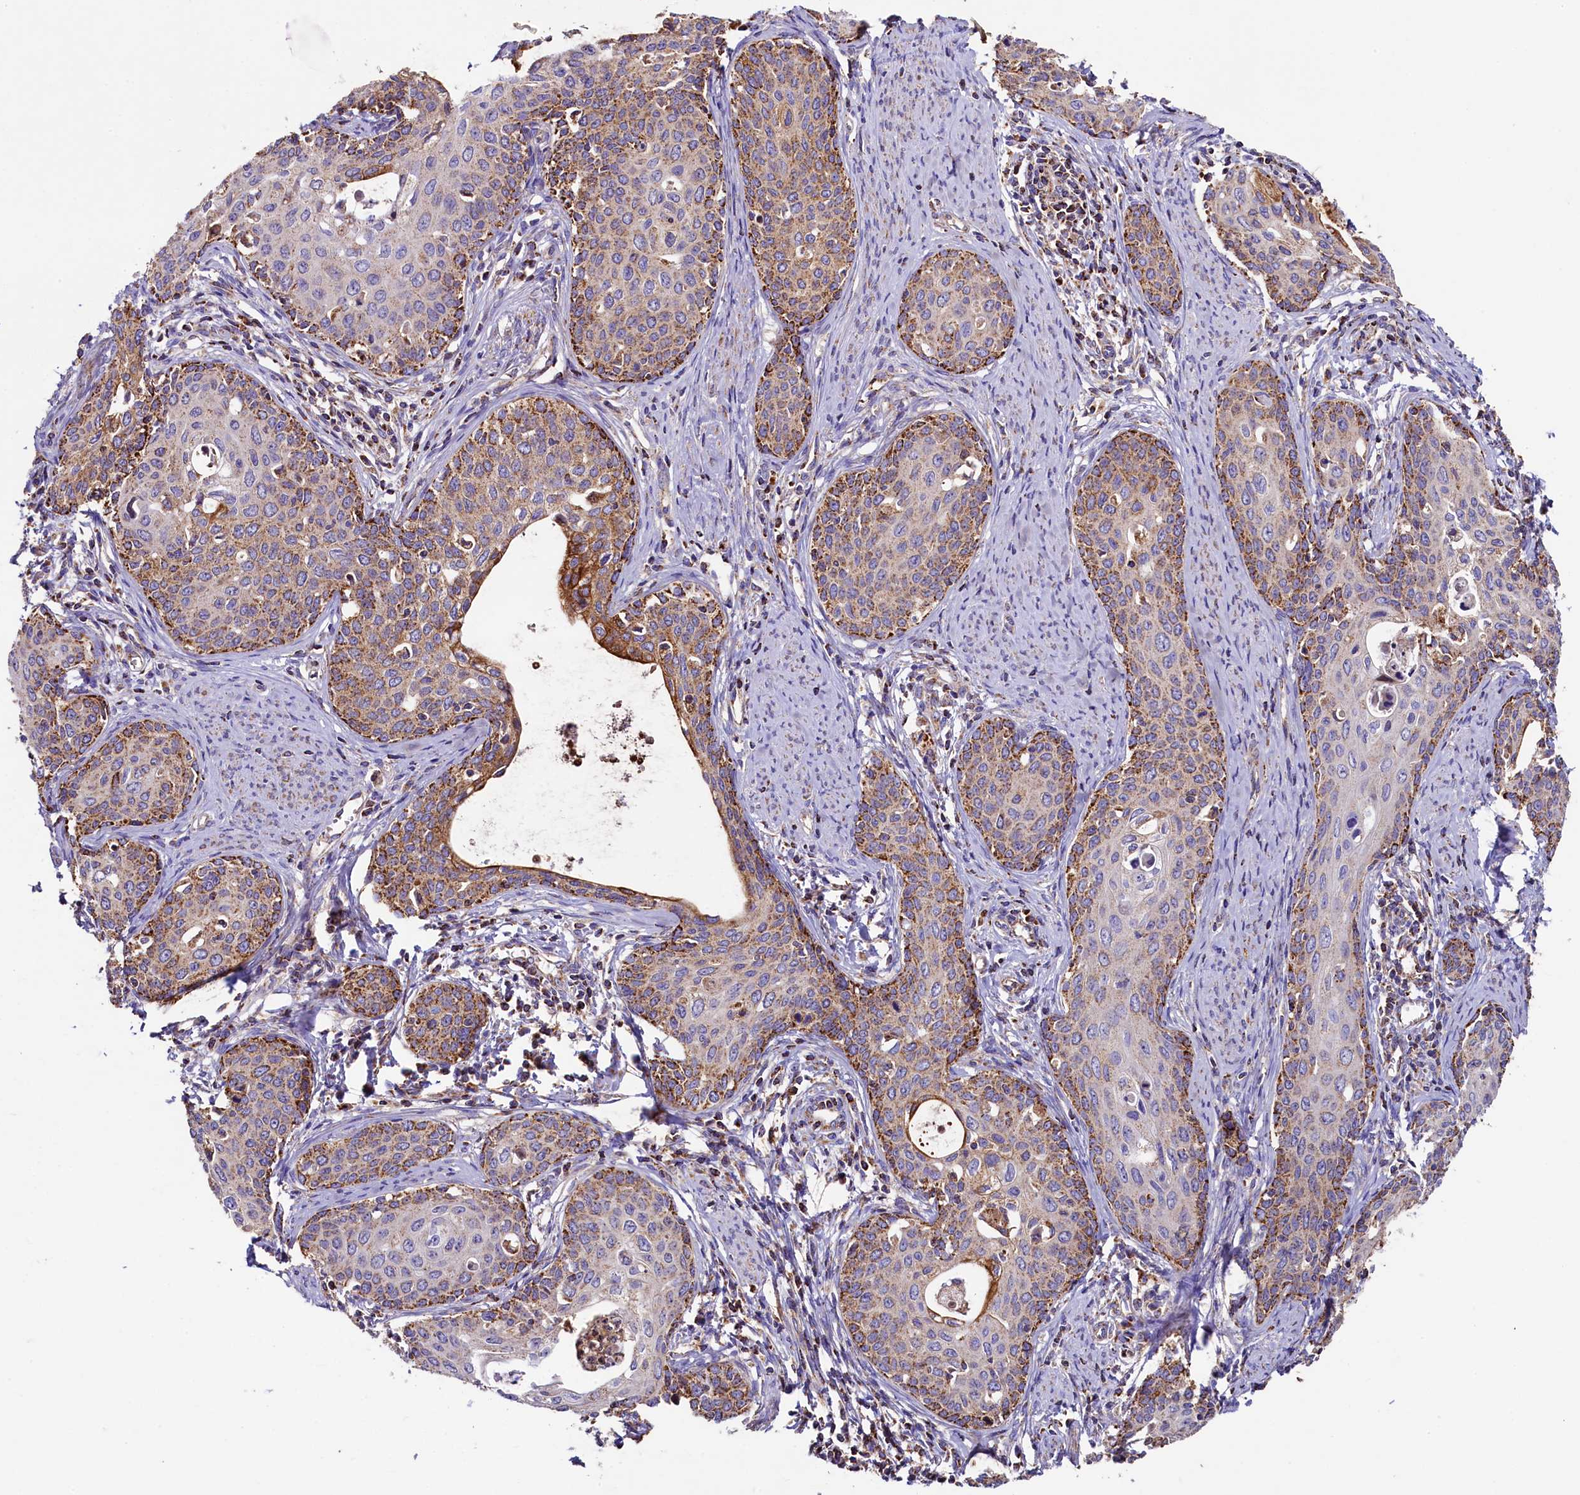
{"staining": {"intensity": "moderate", "quantity": ">75%", "location": "cytoplasmic/membranous"}, "tissue": "cervical cancer", "cell_type": "Tumor cells", "image_type": "cancer", "snomed": [{"axis": "morphology", "description": "Squamous cell carcinoma, NOS"}, {"axis": "topography", "description": "Cervix"}], "caption": "Protein staining shows moderate cytoplasmic/membranous staining in approximately >75% of tumor cells in cervical cancer (squamous cell carcinoma).", "gene": "CLYBL", "patient": {"sex": "female", "age": 52}}